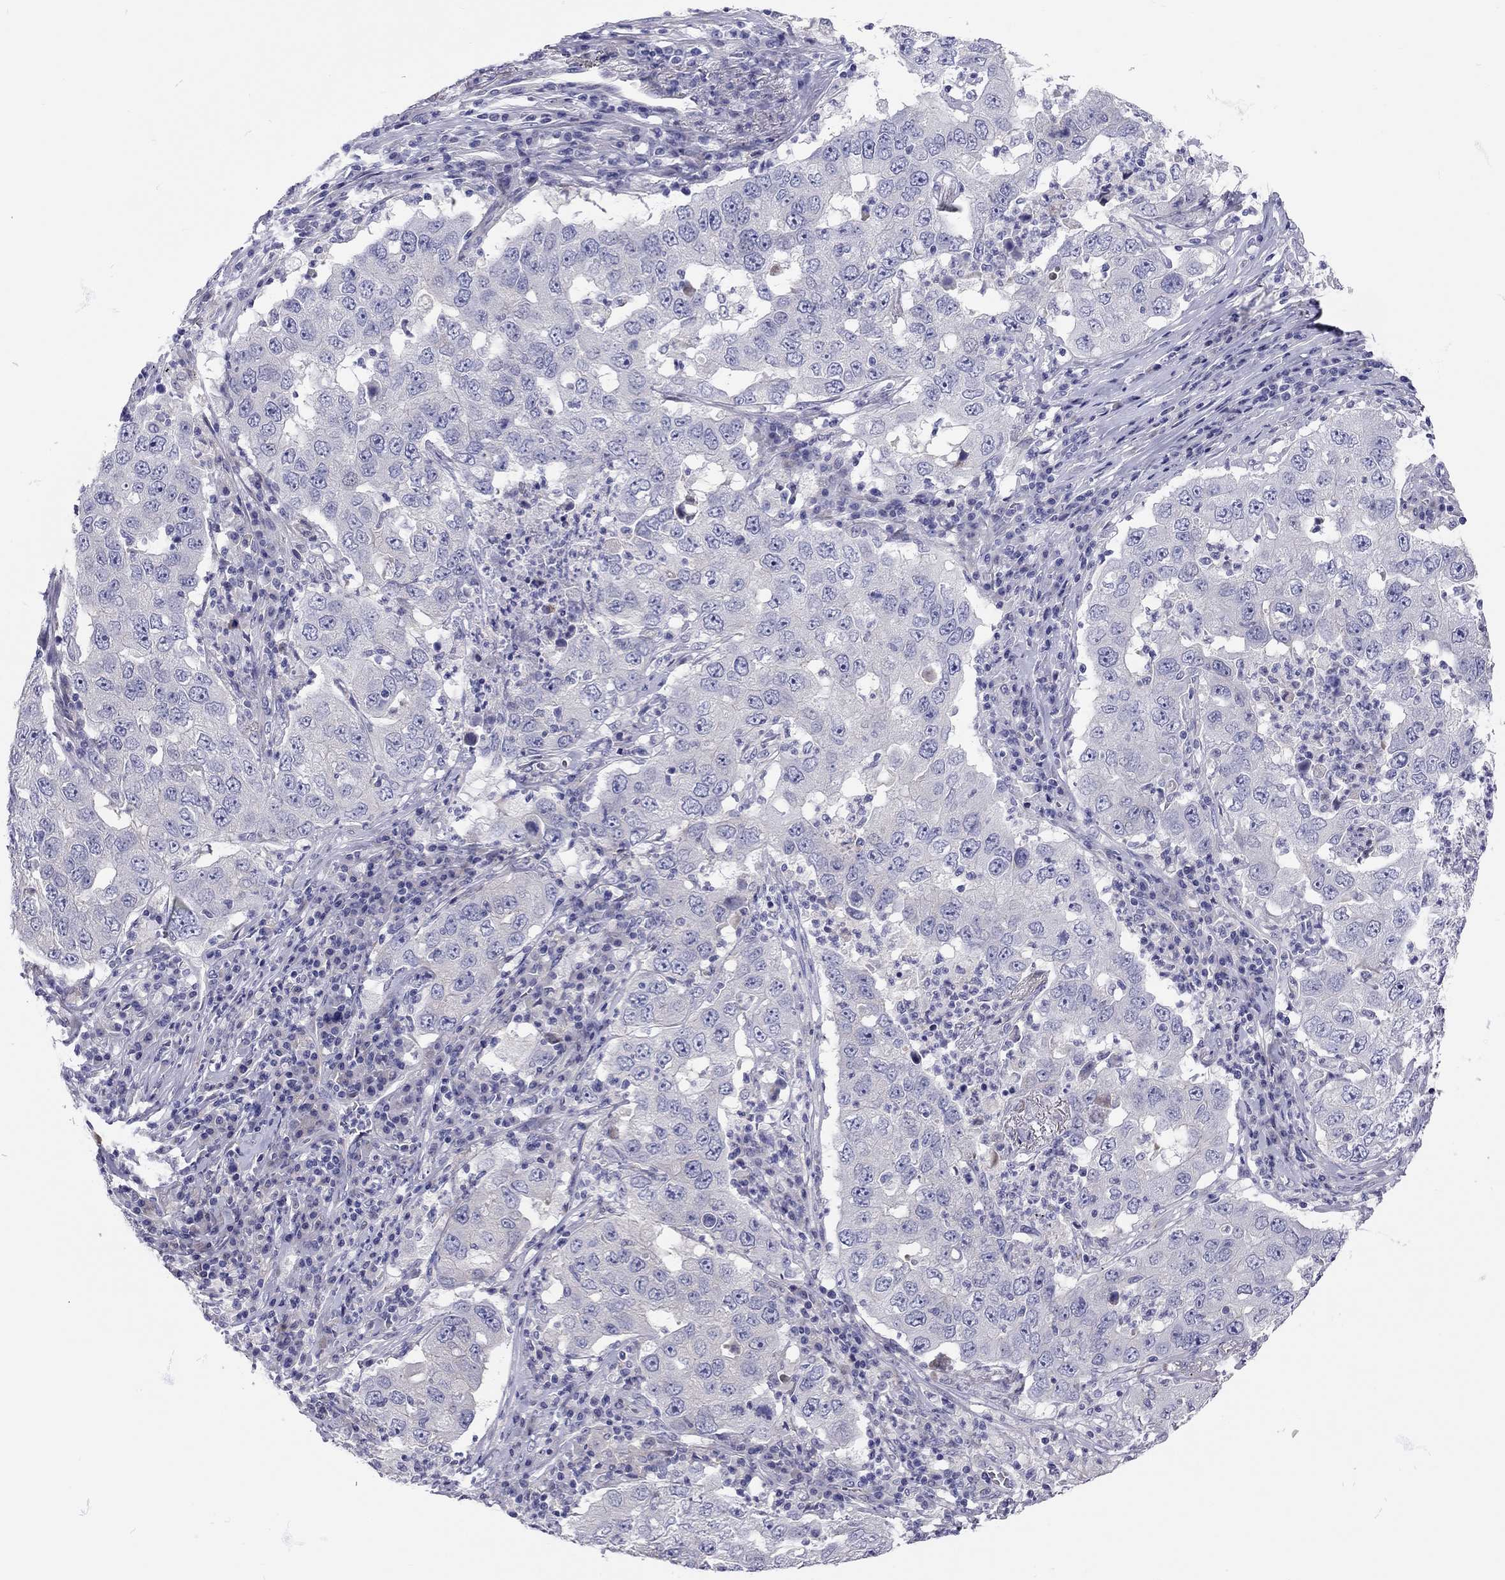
{"staining": {"intensity": "negative", "quantity": "none", "location": "none"}, "tissue": "lung cancer", "cell_type": "Tumor cells", "image_type": "cancer", "snomed": [{"axis": "morphology", "description": "Adenocarcinoma, NOS"}, {"axis": "topography", "description": "Lung"}], "caption": "Tumor cells are negative for brown protein staining in lung adenocarcinoma.", "gene": "SCARB1", "patient": {"sex": "male", "age": 73}}